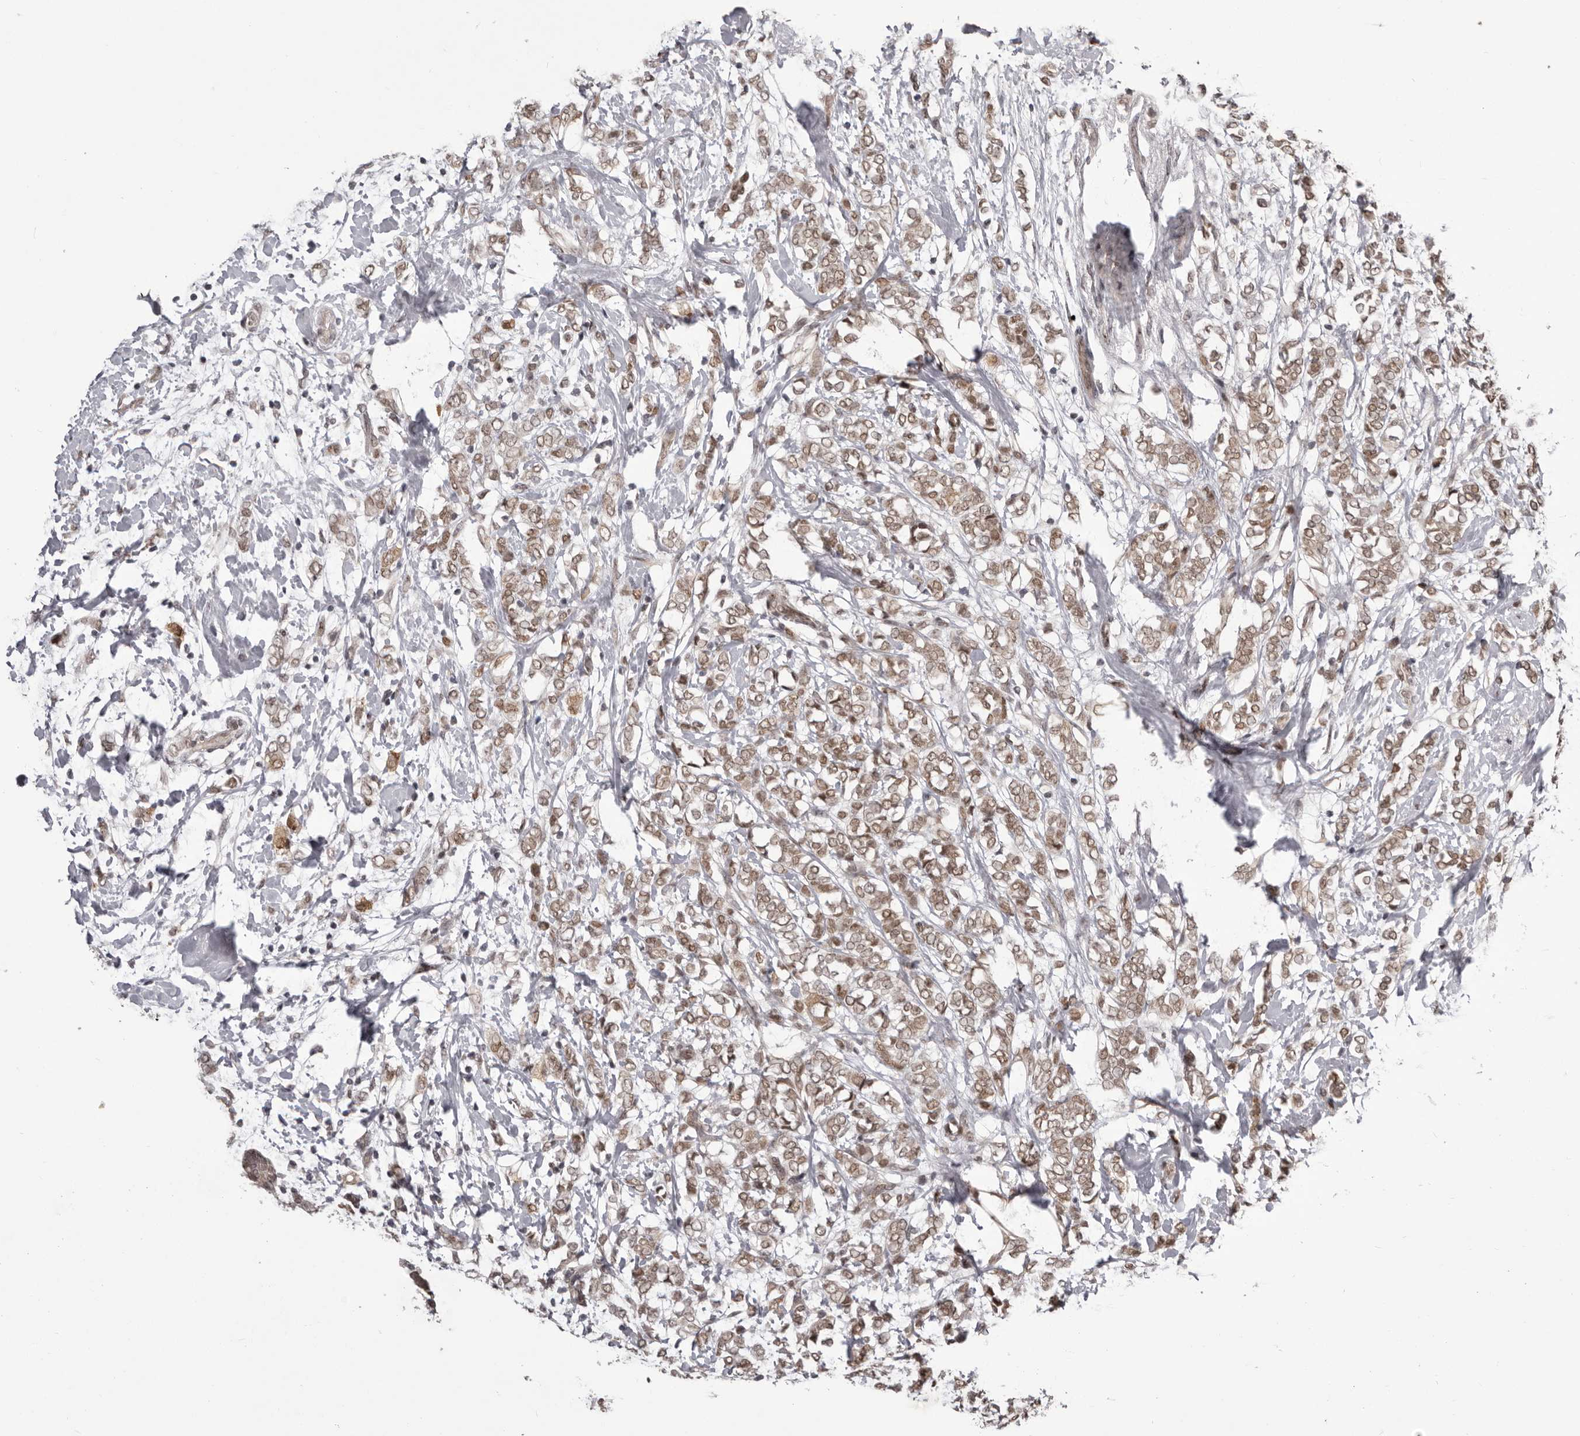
{"staining": {"intensity": "moderate", "quantity": ">75%", "location": "cytoplasmic/membranous,nuclear"}, "tissue": "breast cancer", "cell_type": "Tumor cells", "image_type": "cancer", "snomed": [{"axis": "morphology", "description": "Normal tissue, NOS"}, {"axis": "morphology", "description": "Lobular carcinoma"}, {"axis": "topography", "description": "Breast"}], "caption": "A high-resolution histopathology image shows immunohistochemistry (IHC) staining of breast lobular carcinoma, which shows moderate cytoplasmic/membranous and nuclear staining in approximately >75% of tumor cells.", "gene": "RNF2", "patient": {"sex": "female", "age": 47}}